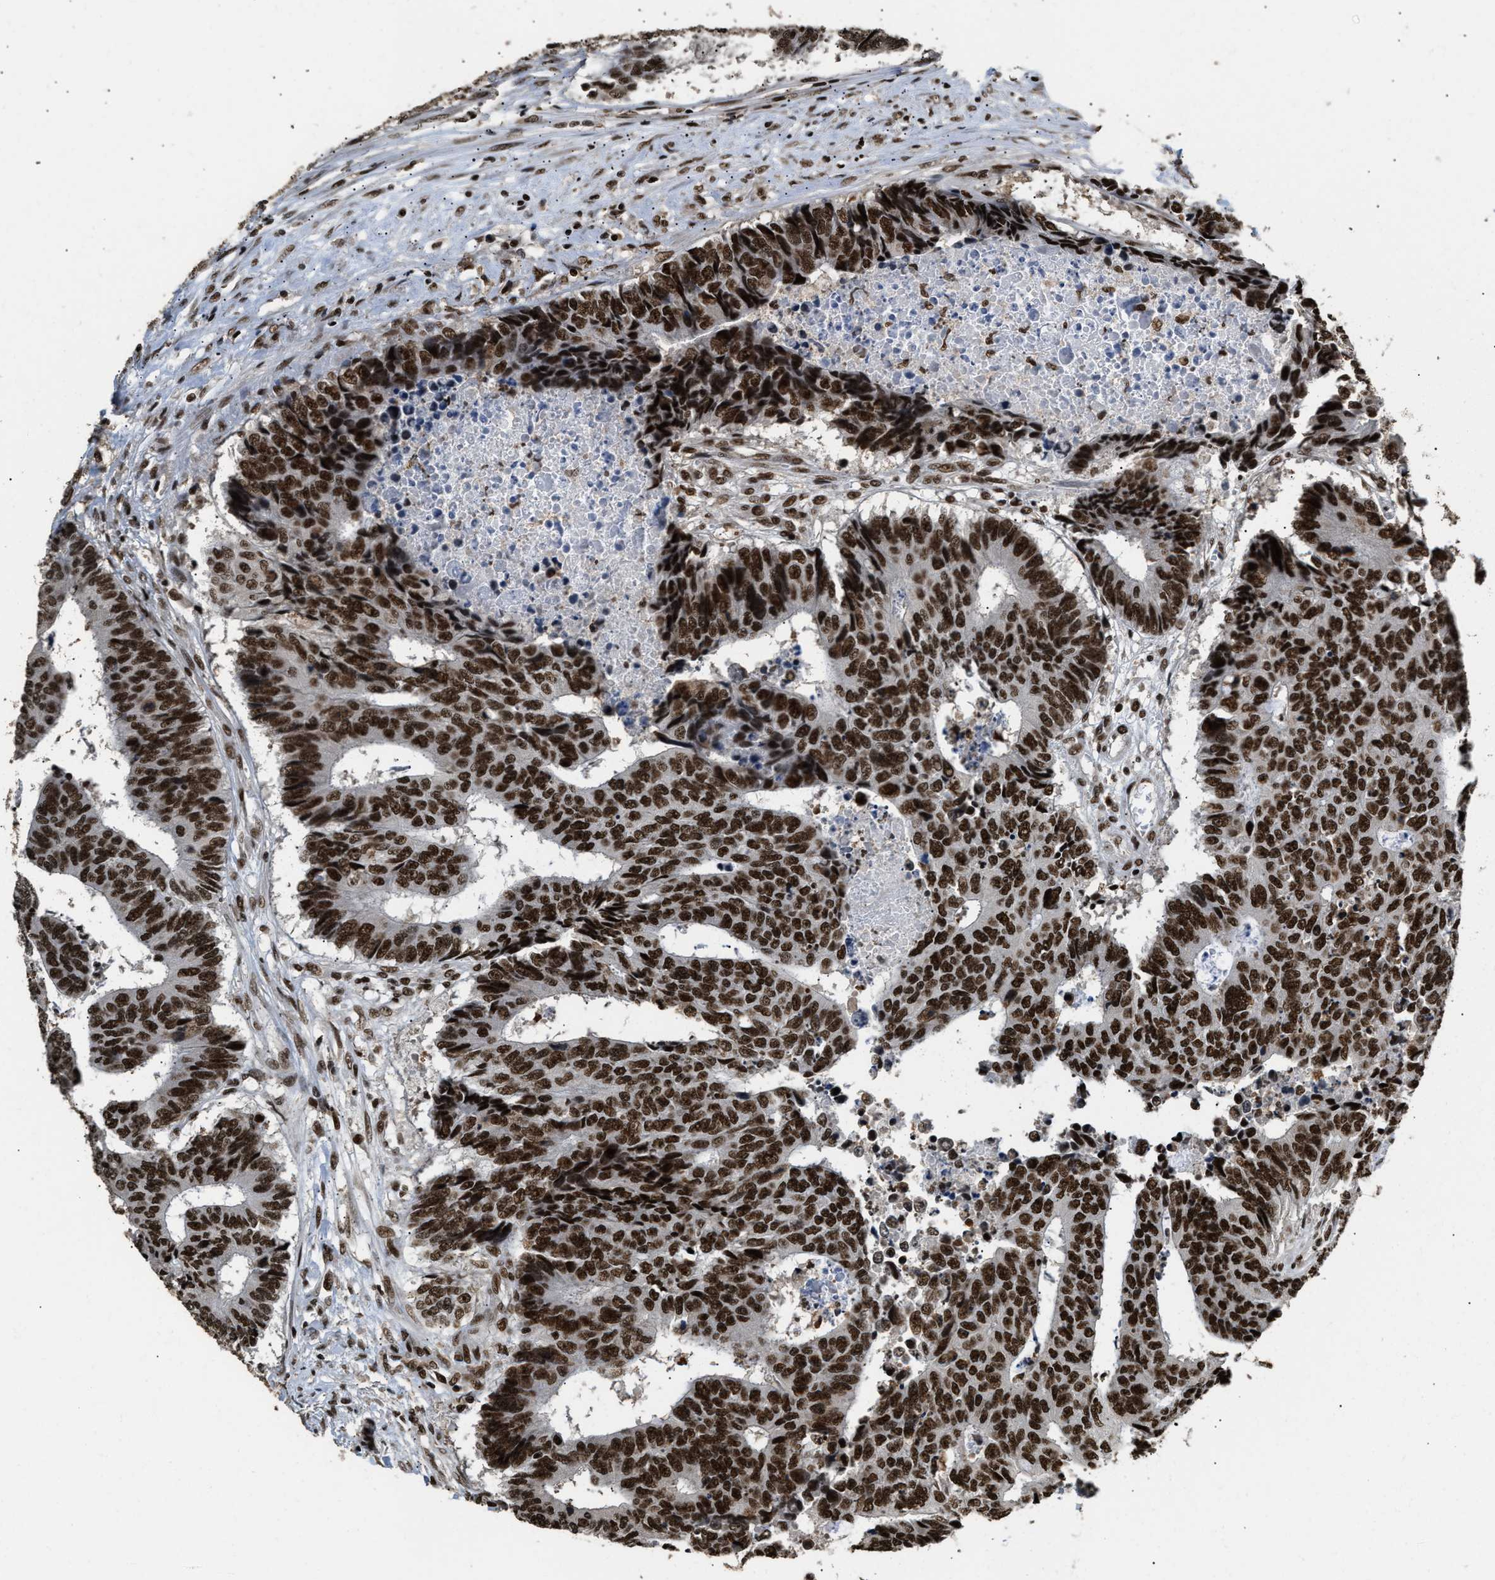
{"staining": {"intensity": "strong", "quantity": ">75%", "location": "nuclear"}, "tissue": "colorectal cancer", "cell_type": "Tumor cells", "image_type": "cancer", "snomed": [{"axis": "morphology", "description": "Adenocarcinoma, NOS"}, {"axis": "topography", "description": "Rectum"}], "caption": "Human colorectal cancer stained with a brown dye demonstrates strong nuclear positive expression in about >75% of tumor cells.", "gene": "RAD21", "patient": {"sex": "male", "age": 84}}